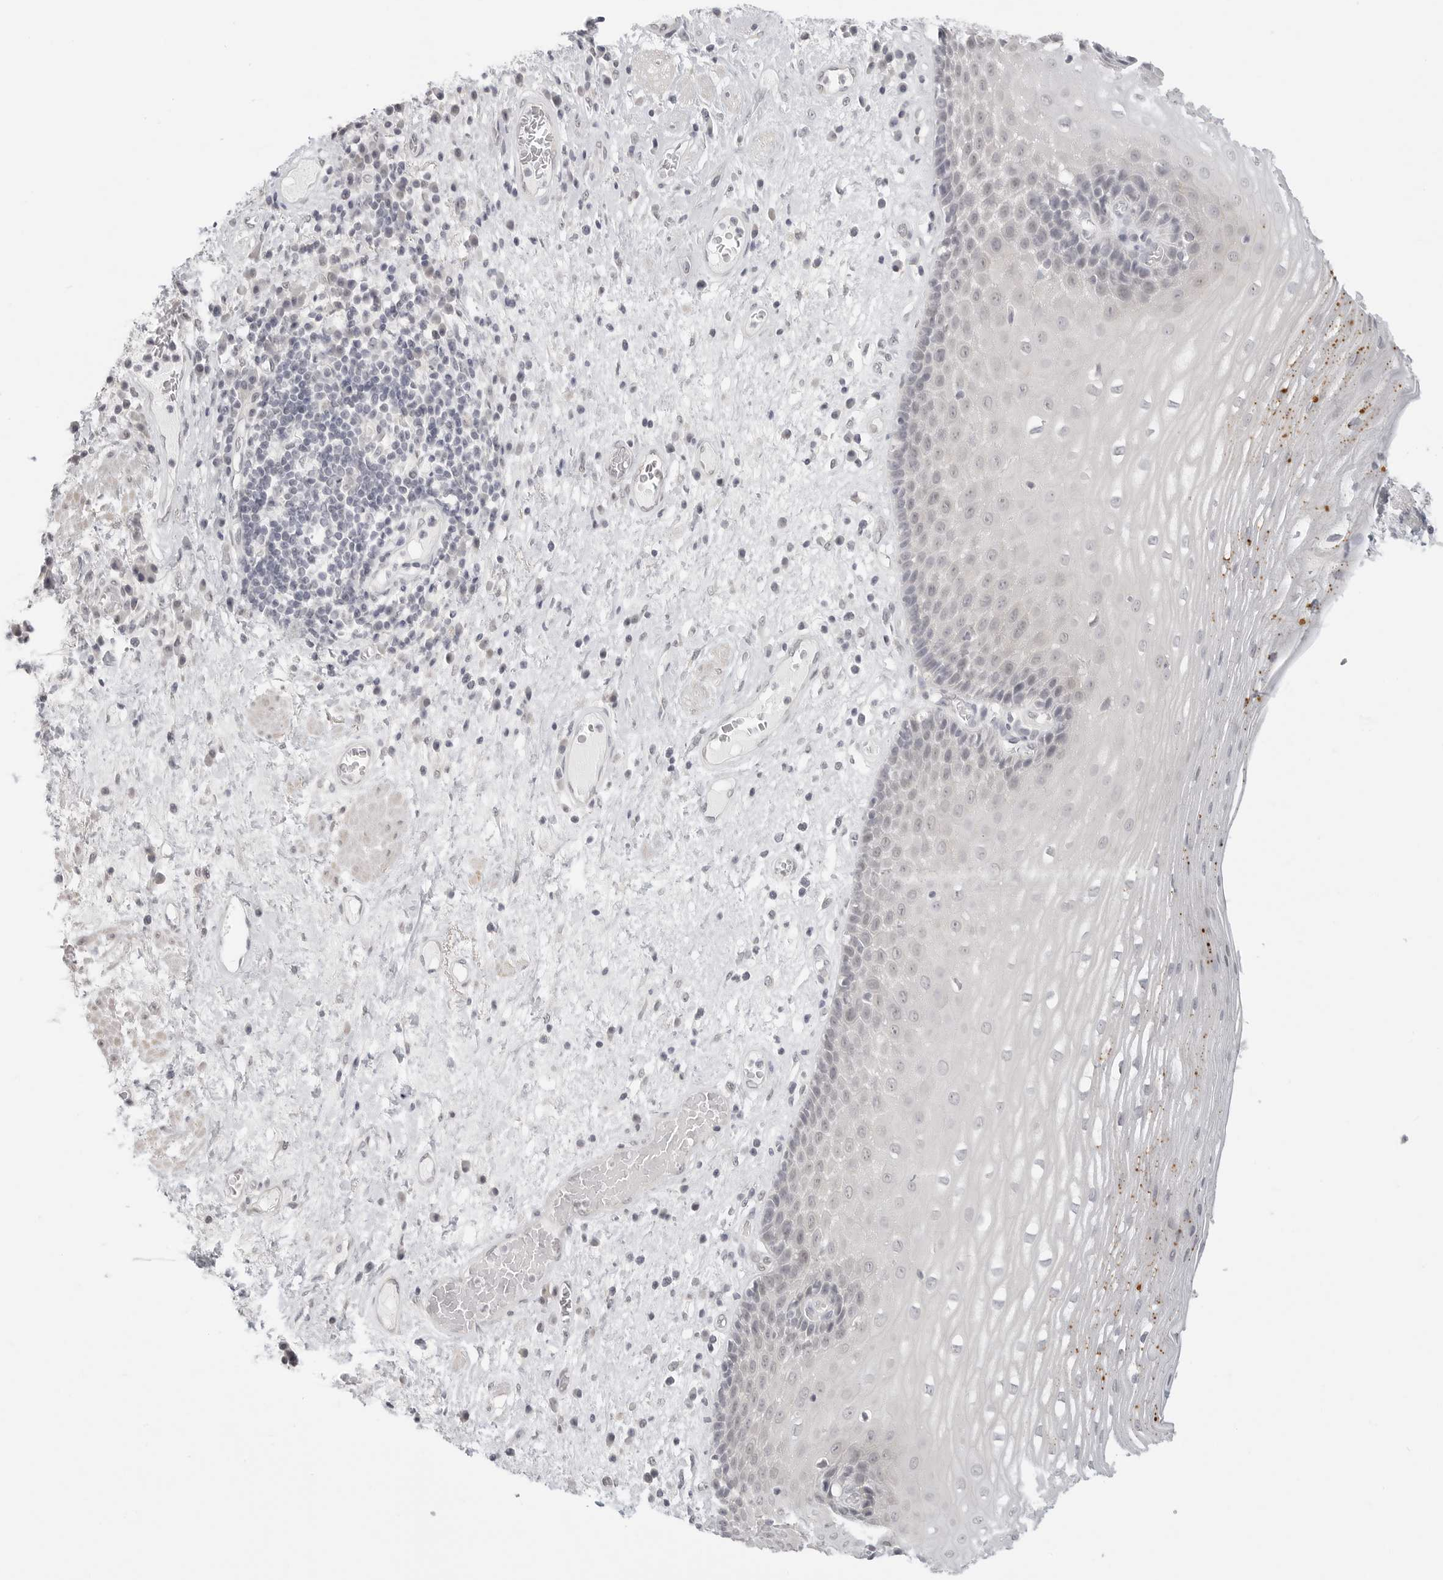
{"staining": {"intensity": "moderate", "quantity": "<25%", "location": "cytoplasmic/membranous"}, "tissue": "esophagus", "cell_type": "Squamous epithelial cells", "image_type": "normal", "snomed": [{"axis": "morphology", "description": "Normal tissue, NOS"}, {"axis": "morphology", "description": "Adenocarcinoma, NOS"}, {"axis": "topography", "description": "Esophagus"}], "caption": "Esophagus stained with DAB (3,3'-diaminobenzidine) immunohistochemistry (IHC) exhibits low levels of moderate cytoplasmic/membranous positivity in approximately <25% of squamous epithelial cells.", "gene": "KLK11", "patient": {"sex": "male", "age": 62}}